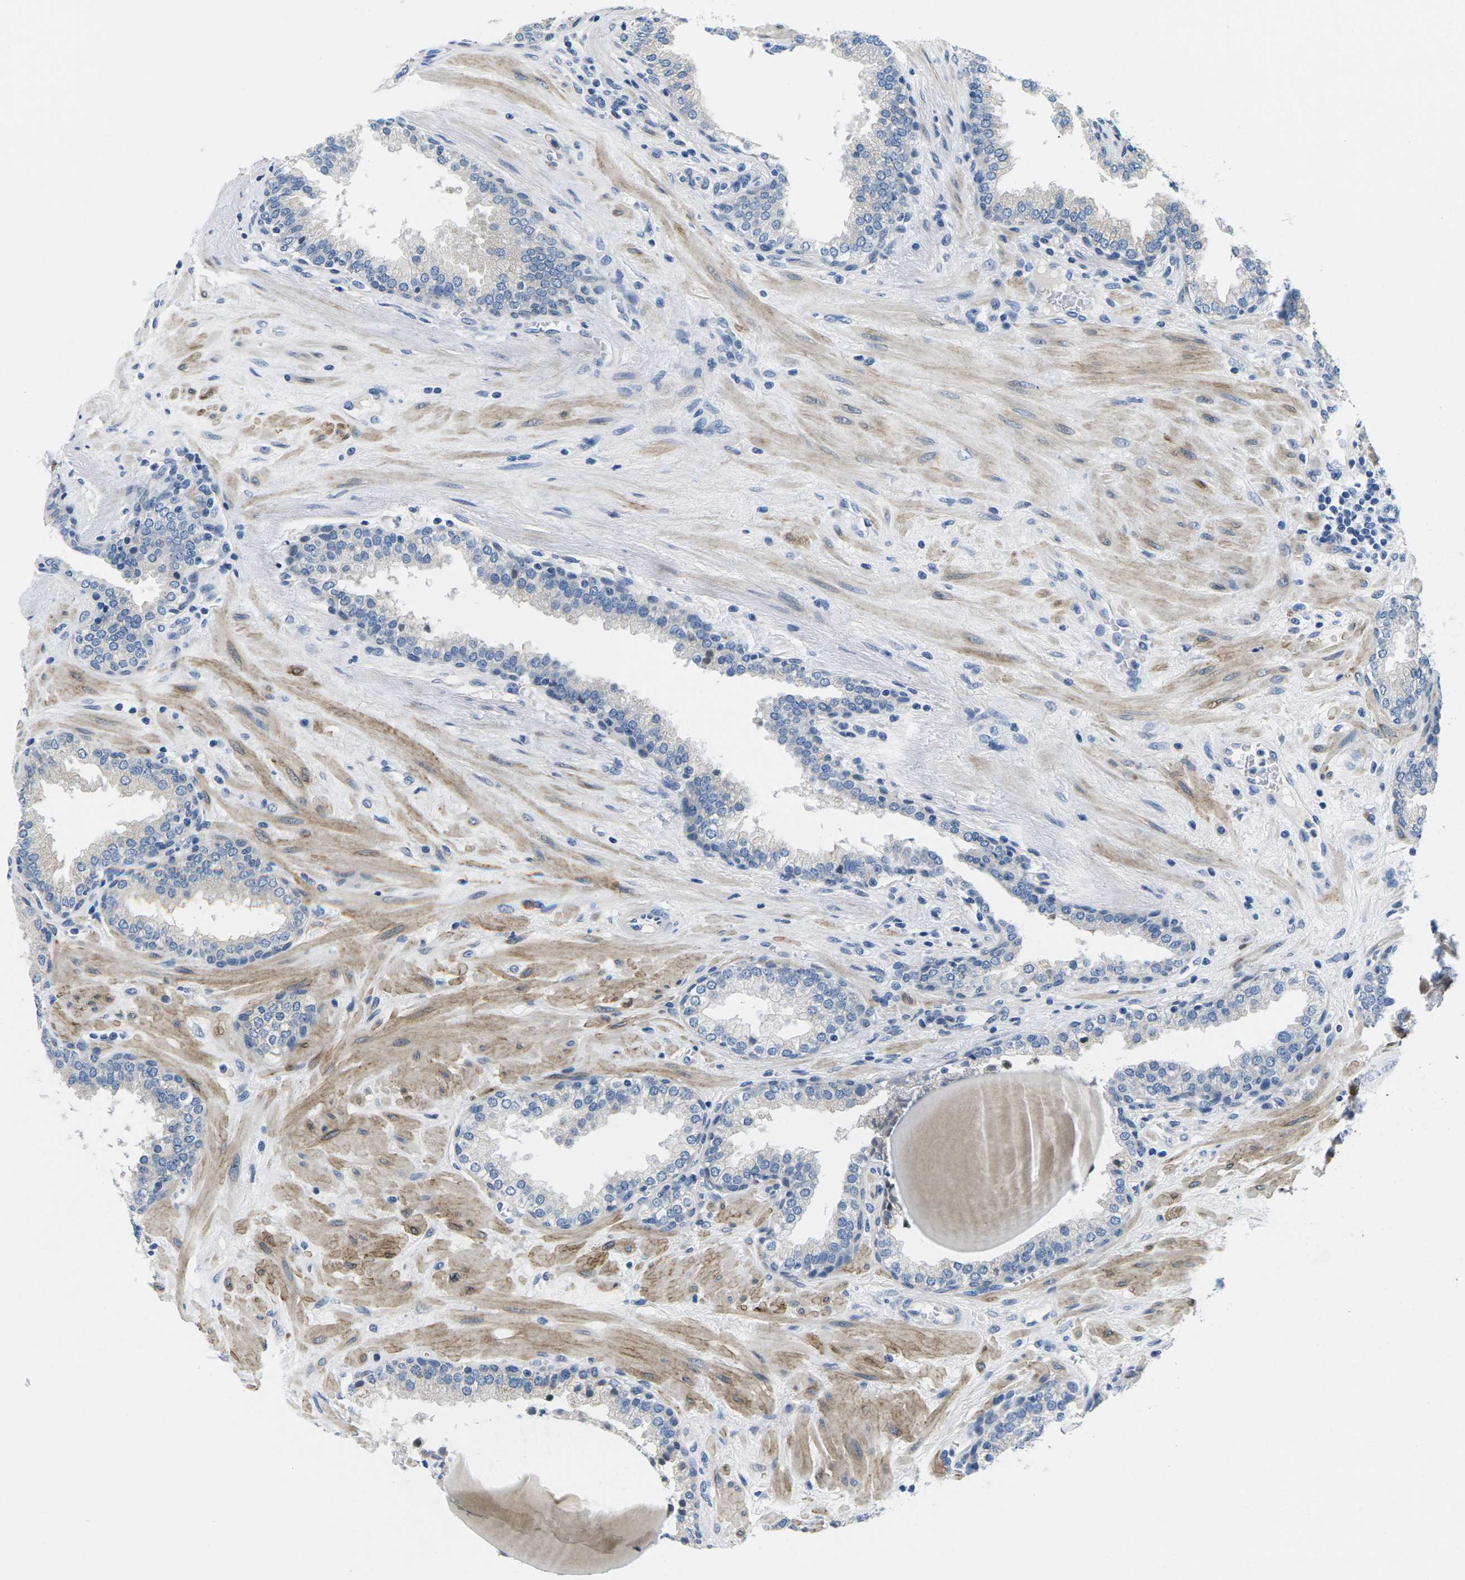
{"staining": {"intensity": "negative", "quantity": "none", "location": "none"}, "tissue": "prostate", "cell_type": "Glandular cells", "image_type": "normal", "snomed": [{"axis": "morphology", "description": "Normal tissue, NOS"}, {"axis": "topography", "description": "Prostate"}], "caption": "This is an immunohistochemistry image of benign human prostate. There is no staining in glandular cells.", "gene": "TSPAN2", "patient": {"sex": "male", "age": 51}}